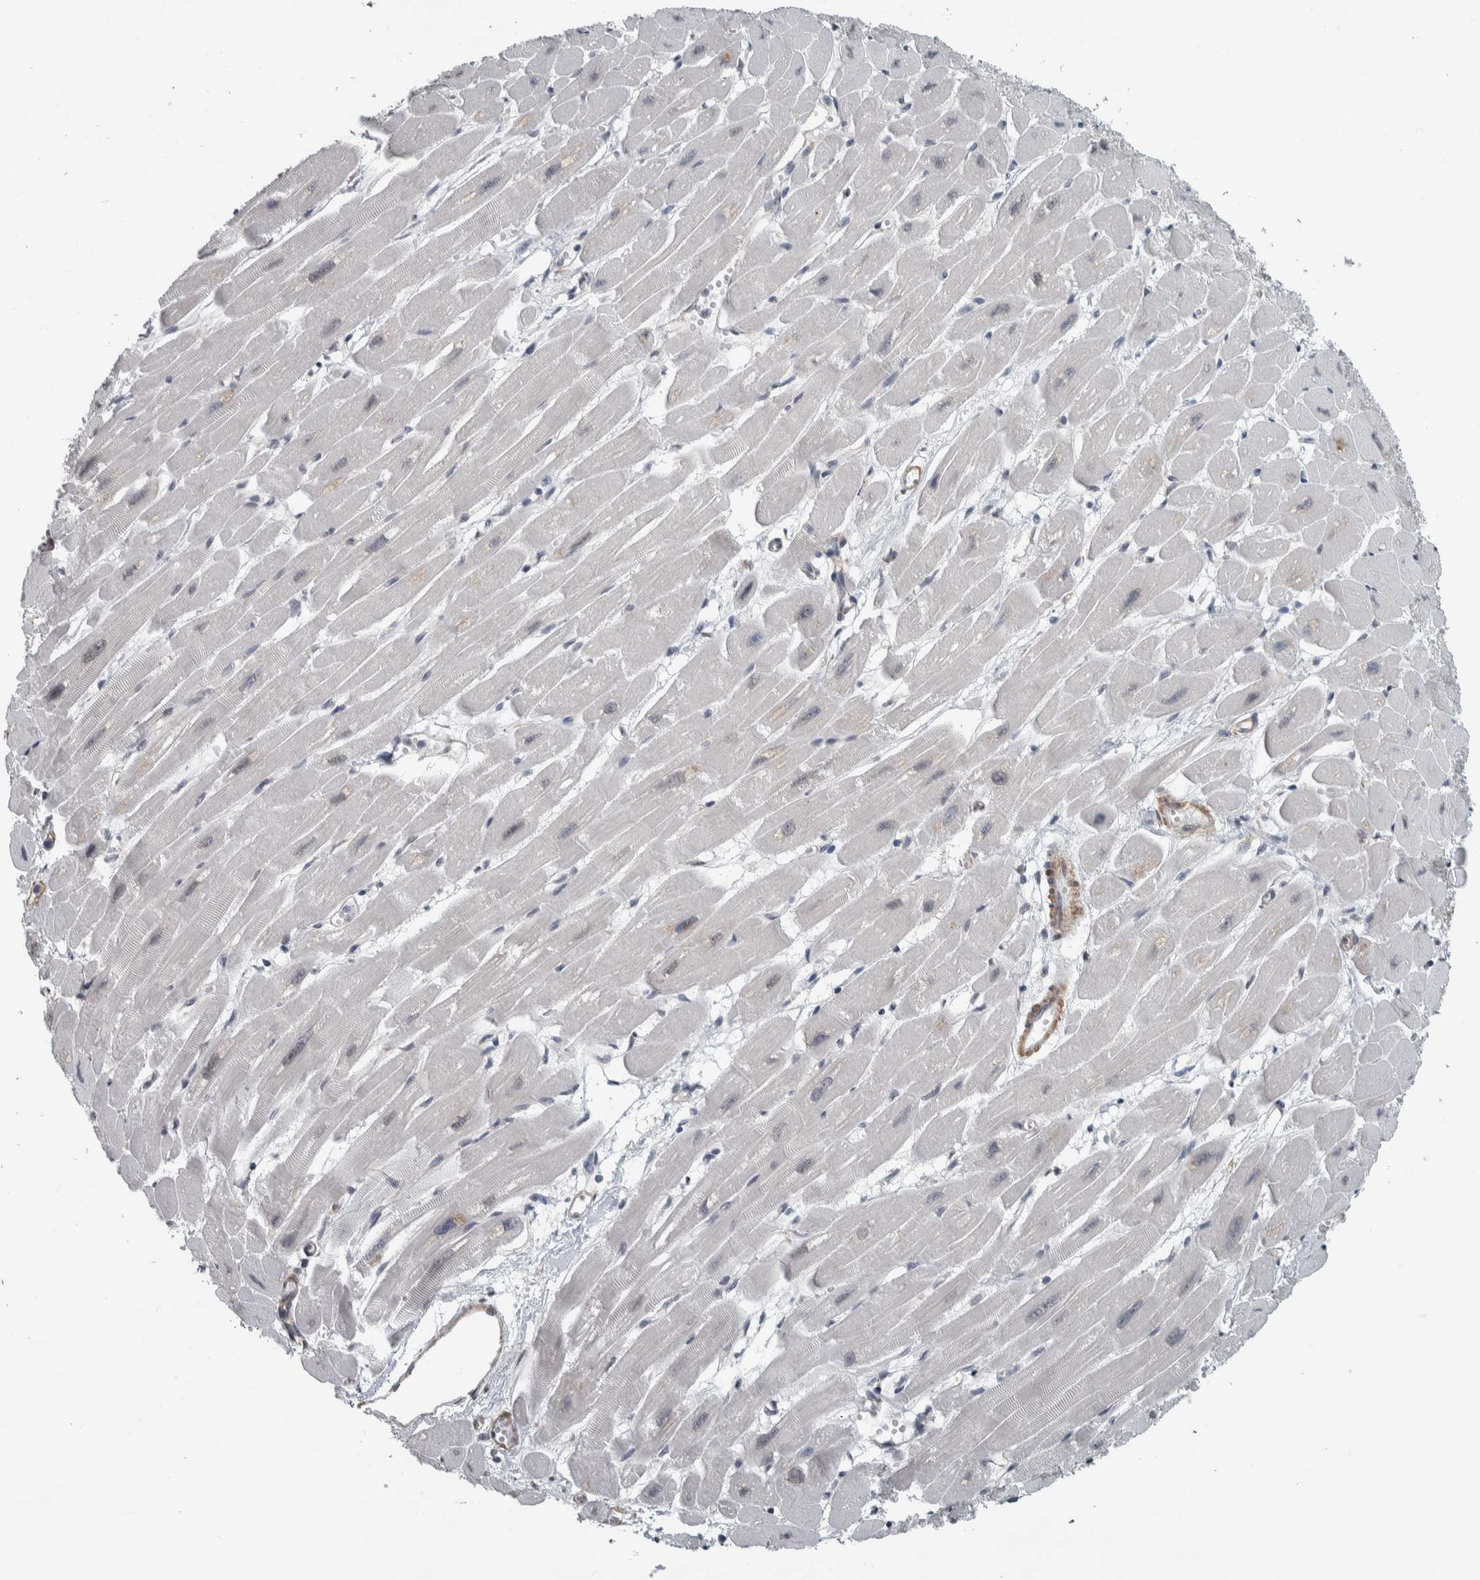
{"staining": {"intensity": "strong", "quantity": "25%-75%", "location": "nuclear"}, "tissue": "heart muscle", "cell_type": "Cardiomyocytes", "image_type": "normal", "snomed": [{"axis": "morphology", "description": "Normal tissue, NOS"}, {"axis": "topography", "description": "Heart"}], "caption": "Protein positivity by IHC exhibits strong nuclear expression in about 25%-75% of cardiomyocytes in benign heart muscle.", "gene": "DDX42", "patient": {"sex": "female", "age": 54}}